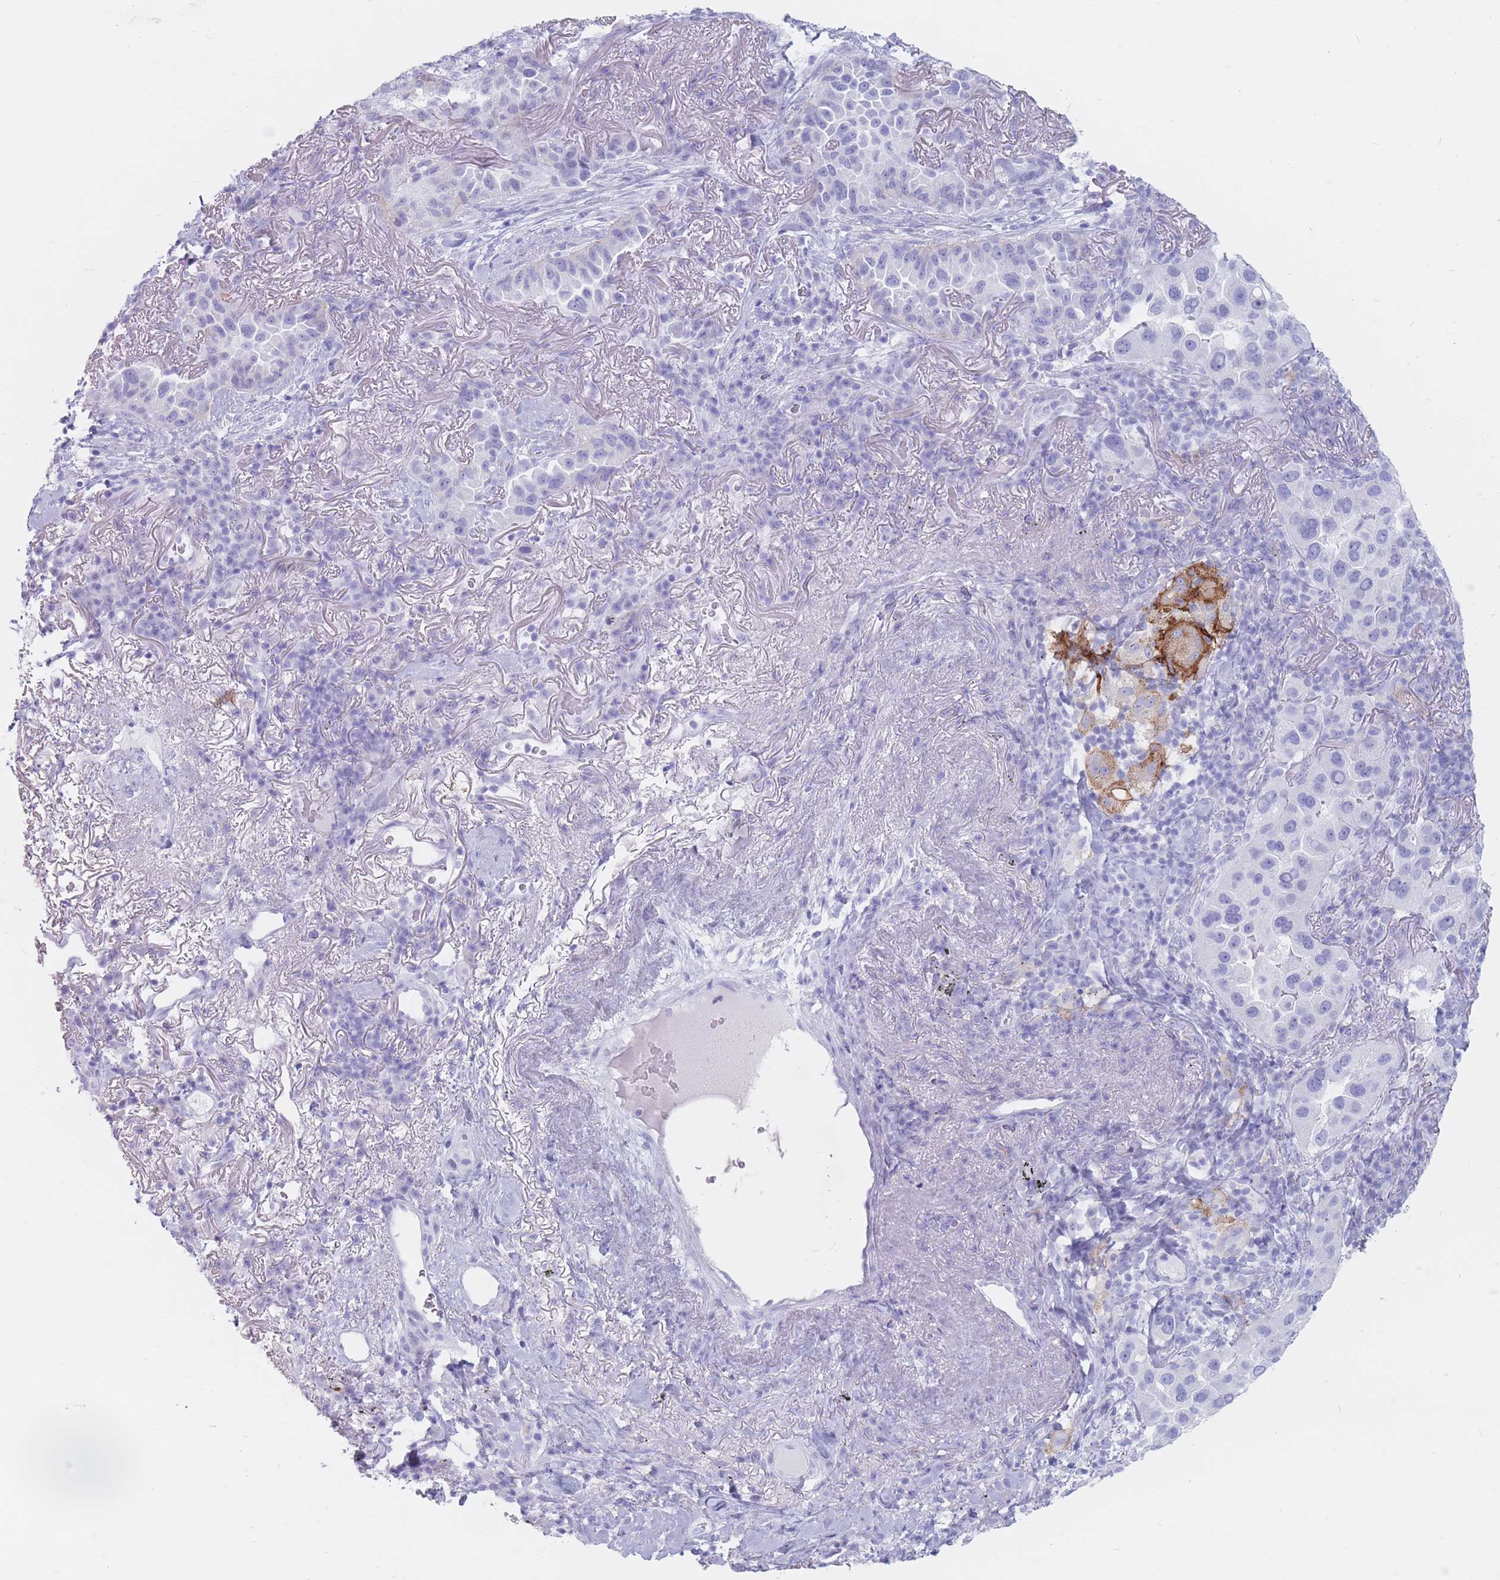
{"staining": {"intensity": "negative", "quantity": "none", "location": "none"}, "tissue": "lung cancer", "cell_type": "Tumor cells", "image_type": "cancer", "snomed": [{"axis": "morphology", "description": "Adenocarcinoma, NOS"}, {"axis": "topography", "description": "Lung"}], "caption": "The immunohistochemistry micrograph has no significant staining in tumor cells of lung cancer tissue.", "gene": "ST3GAL5", "patient": {"sex": "female", "age": 69}}